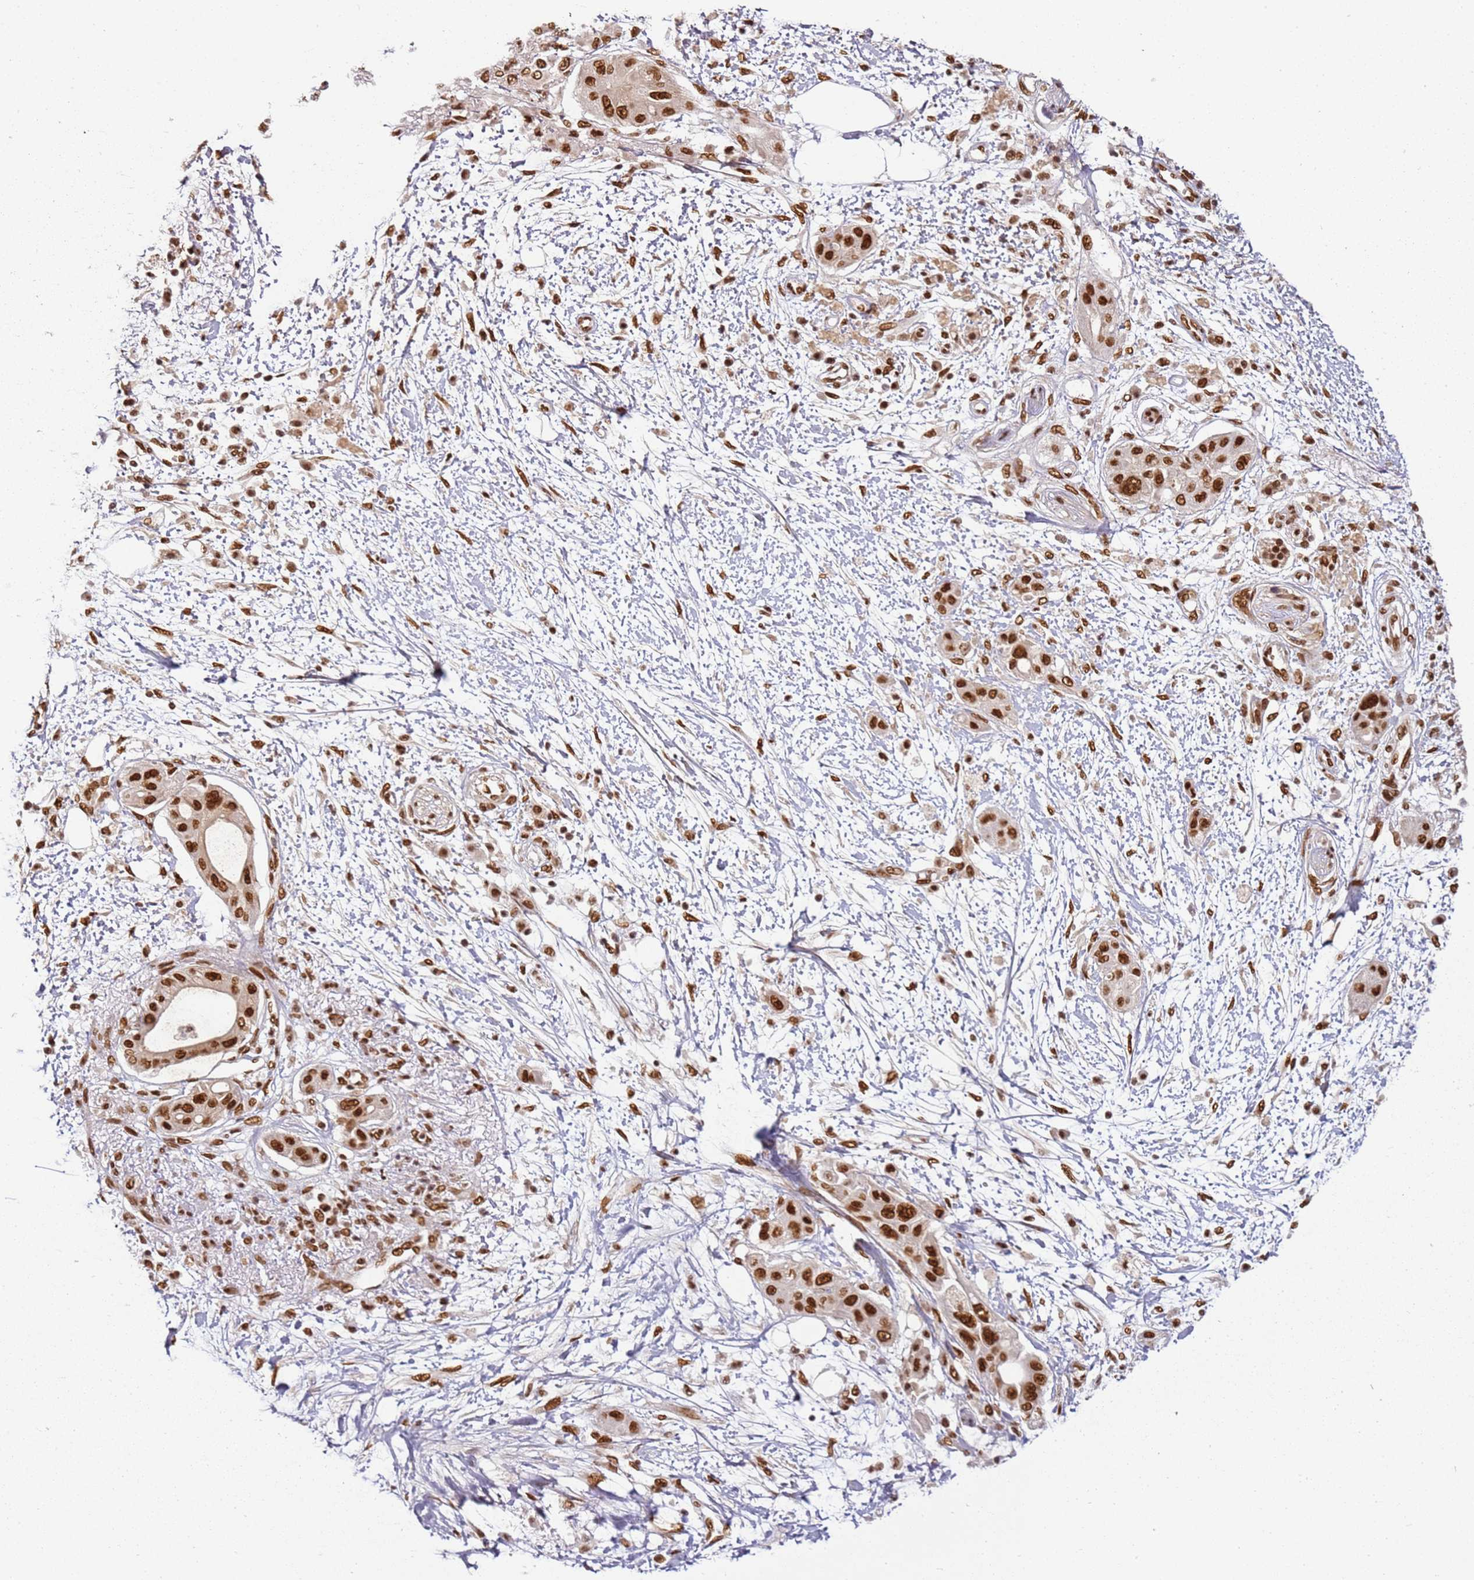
{"staining": {"intensity": "strong", "quantity": ">75%", "location": "nuclear"}, "tissue": "pancreatic cancer", "cell_type": "Tumor cells", "image_type": "cancer", "snomed": [{"axis": "morphology", "description": "Adenocarcinoma, NOS"}, {"axis": "topography", "description": "Pancreas"}], "caption": "There is high levels of strong nuclear expression in tumor cells of adenocarcinoma (pancreatic), as demonstrated by immunohistochemical staining (brown color).", "gene": "TENT4A", "patient": {"sex": "male", "age": 68}}